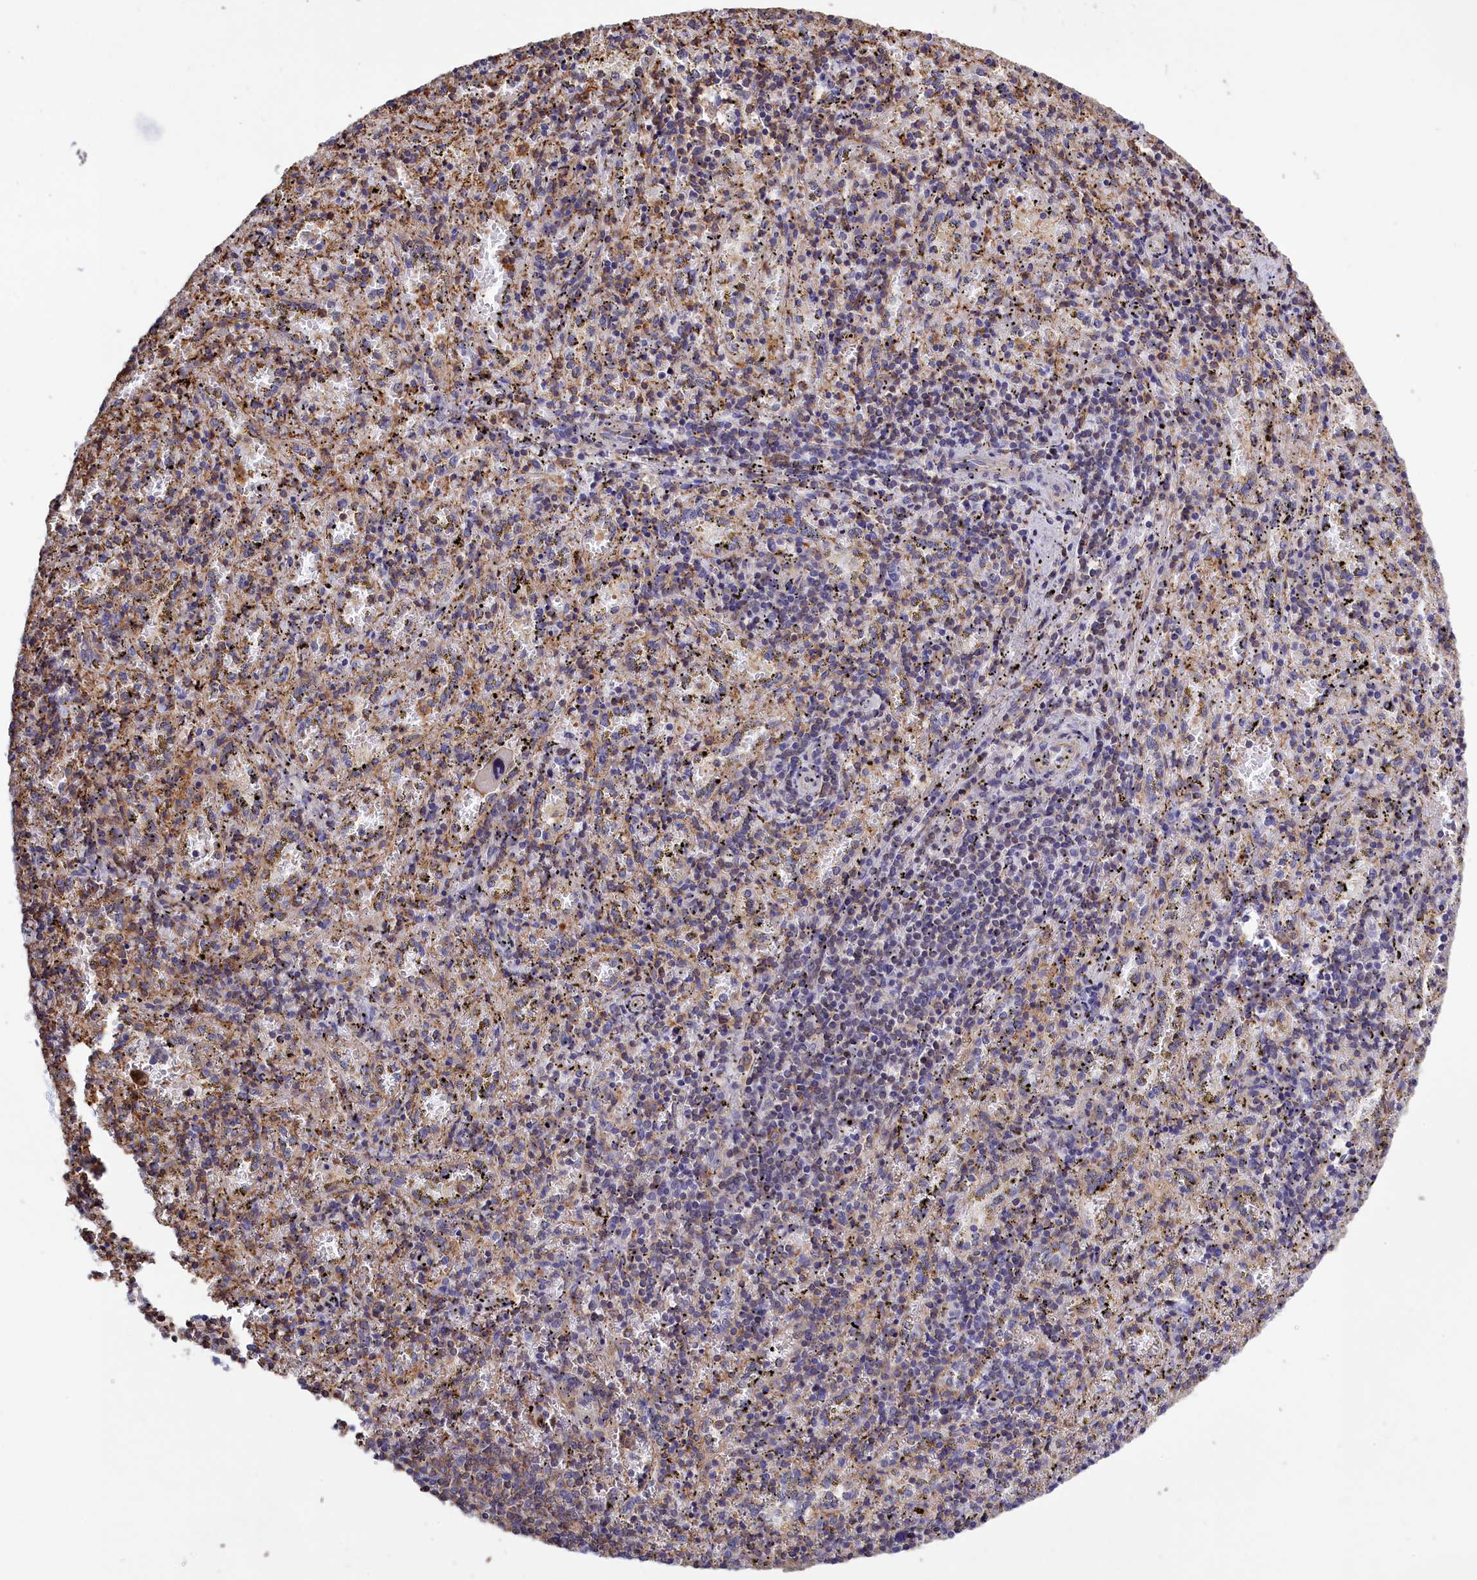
{"staining": {"intensity": "negative", "quantity": "none", "location": "none"}, "tissue": "spleen", "cell_type": "Cells in red pulp", "image_type": "normal", "snomed": [{"axis": "morphology", "description": "Normal tissue, NOS"}, {"axis": "topography", "description": "Spleen"}], "caption": "Cells in red pulp show no significant staining in normal spleen. The staining was performed using DAB (3,3'-diaminobenzidine) to visualize the protein expression in brown, while the nuclei were stained in blue with hematoxylin (Magnification: 20x).", "gene": "ANKRD27", "patient": {"sex": "male", "age": 11}}